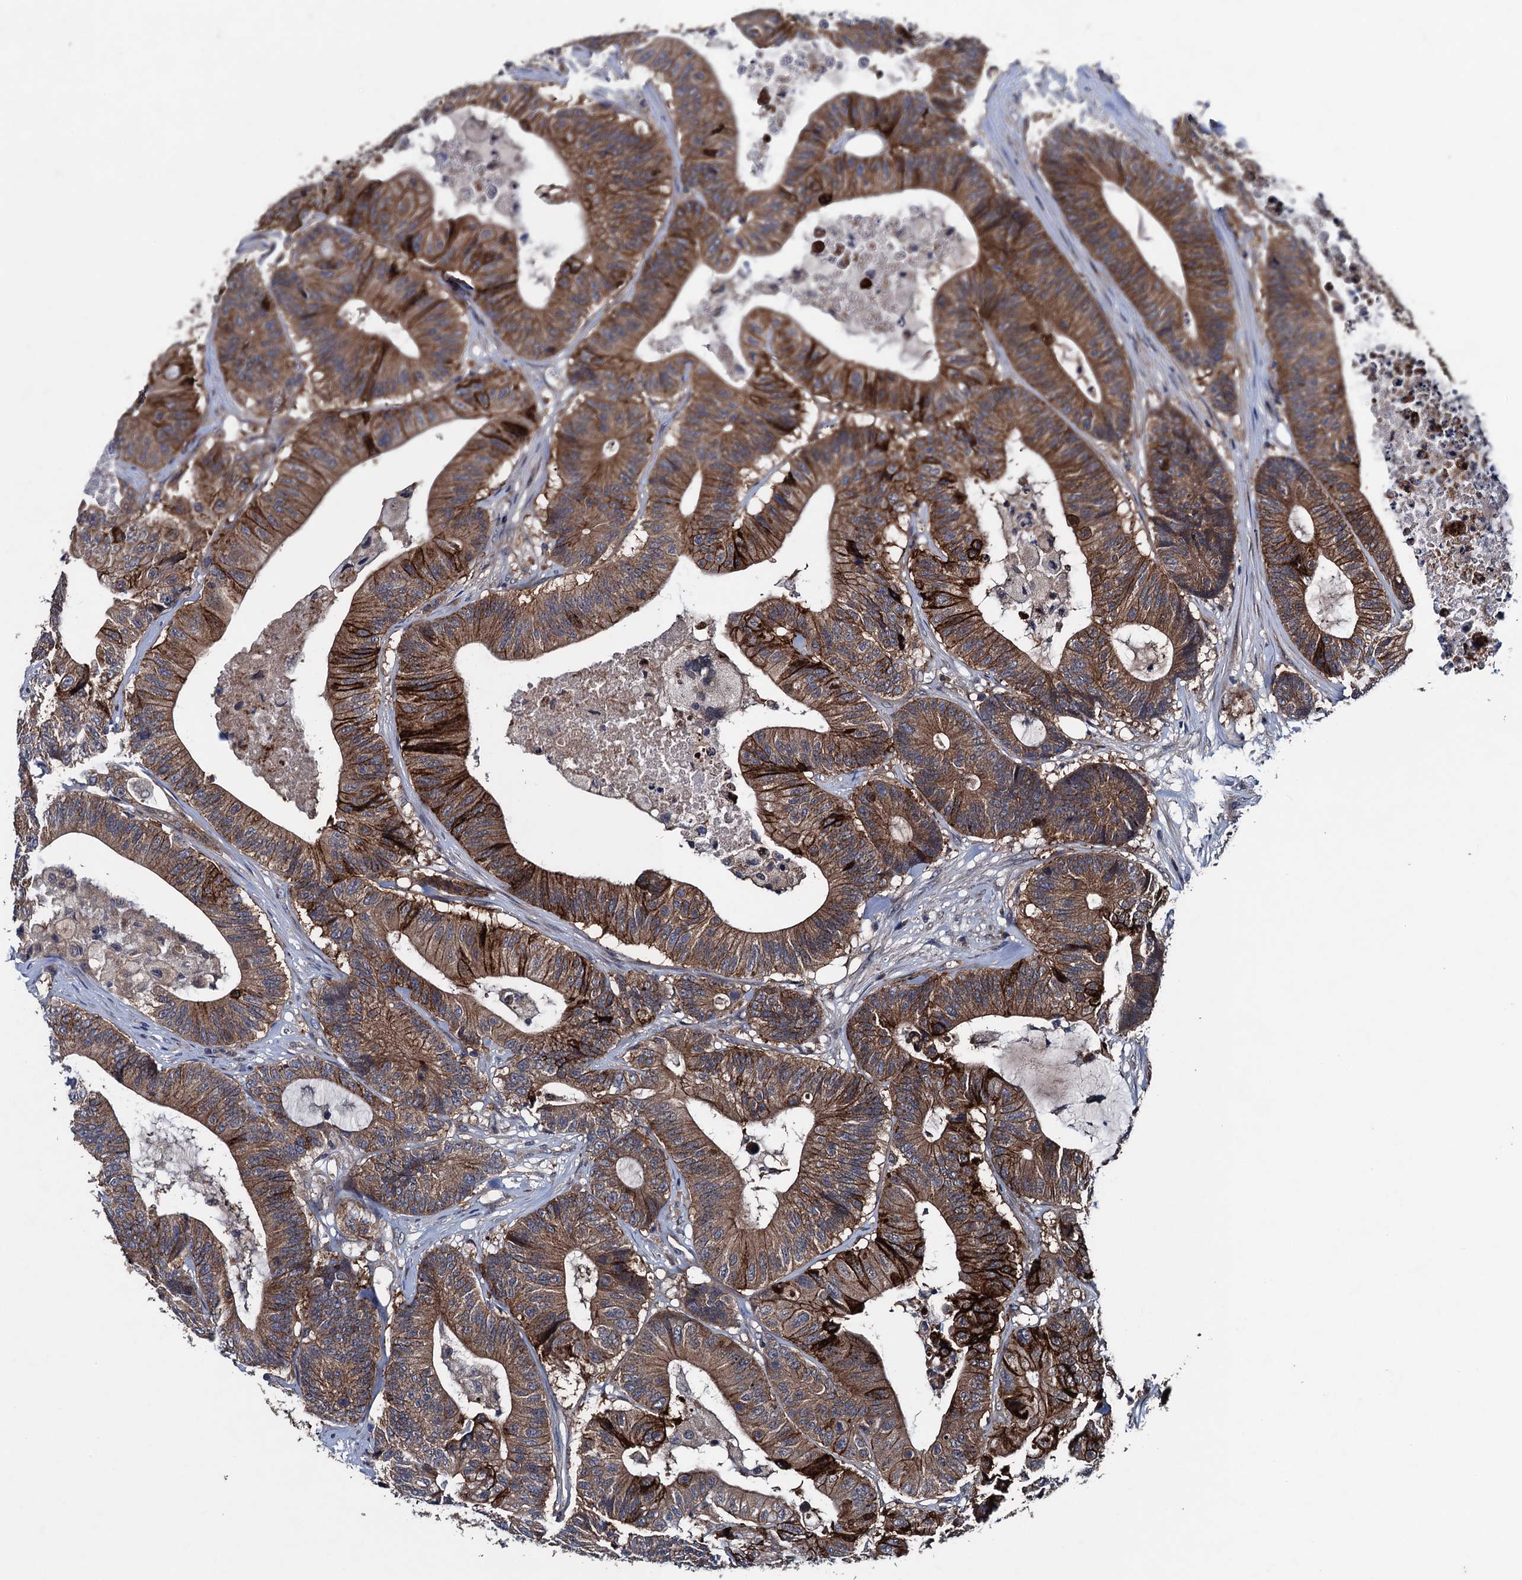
{"staining": {"intensity": "moderate", "quantity": ">75%", "location": "cytoplasmic/membranous"}, "tissue": "colorectal cancer", "cell_type": "Tumor cells", "image_type": "cancer", "snomed": [{"axis": "morphology", "description": "Adenocarcinoma, NOS"}, {"axis": "topography", "description": "Colon"}], "caption": "Tumor cells show moderate cytoplasmic/membranous staining in approximately >75% of cells in colorectal cancer. (IHC, brightfield microscopy, high magnification).", "gene": "BLTP3B", "patient": {"sex": "female", "age": 84}}